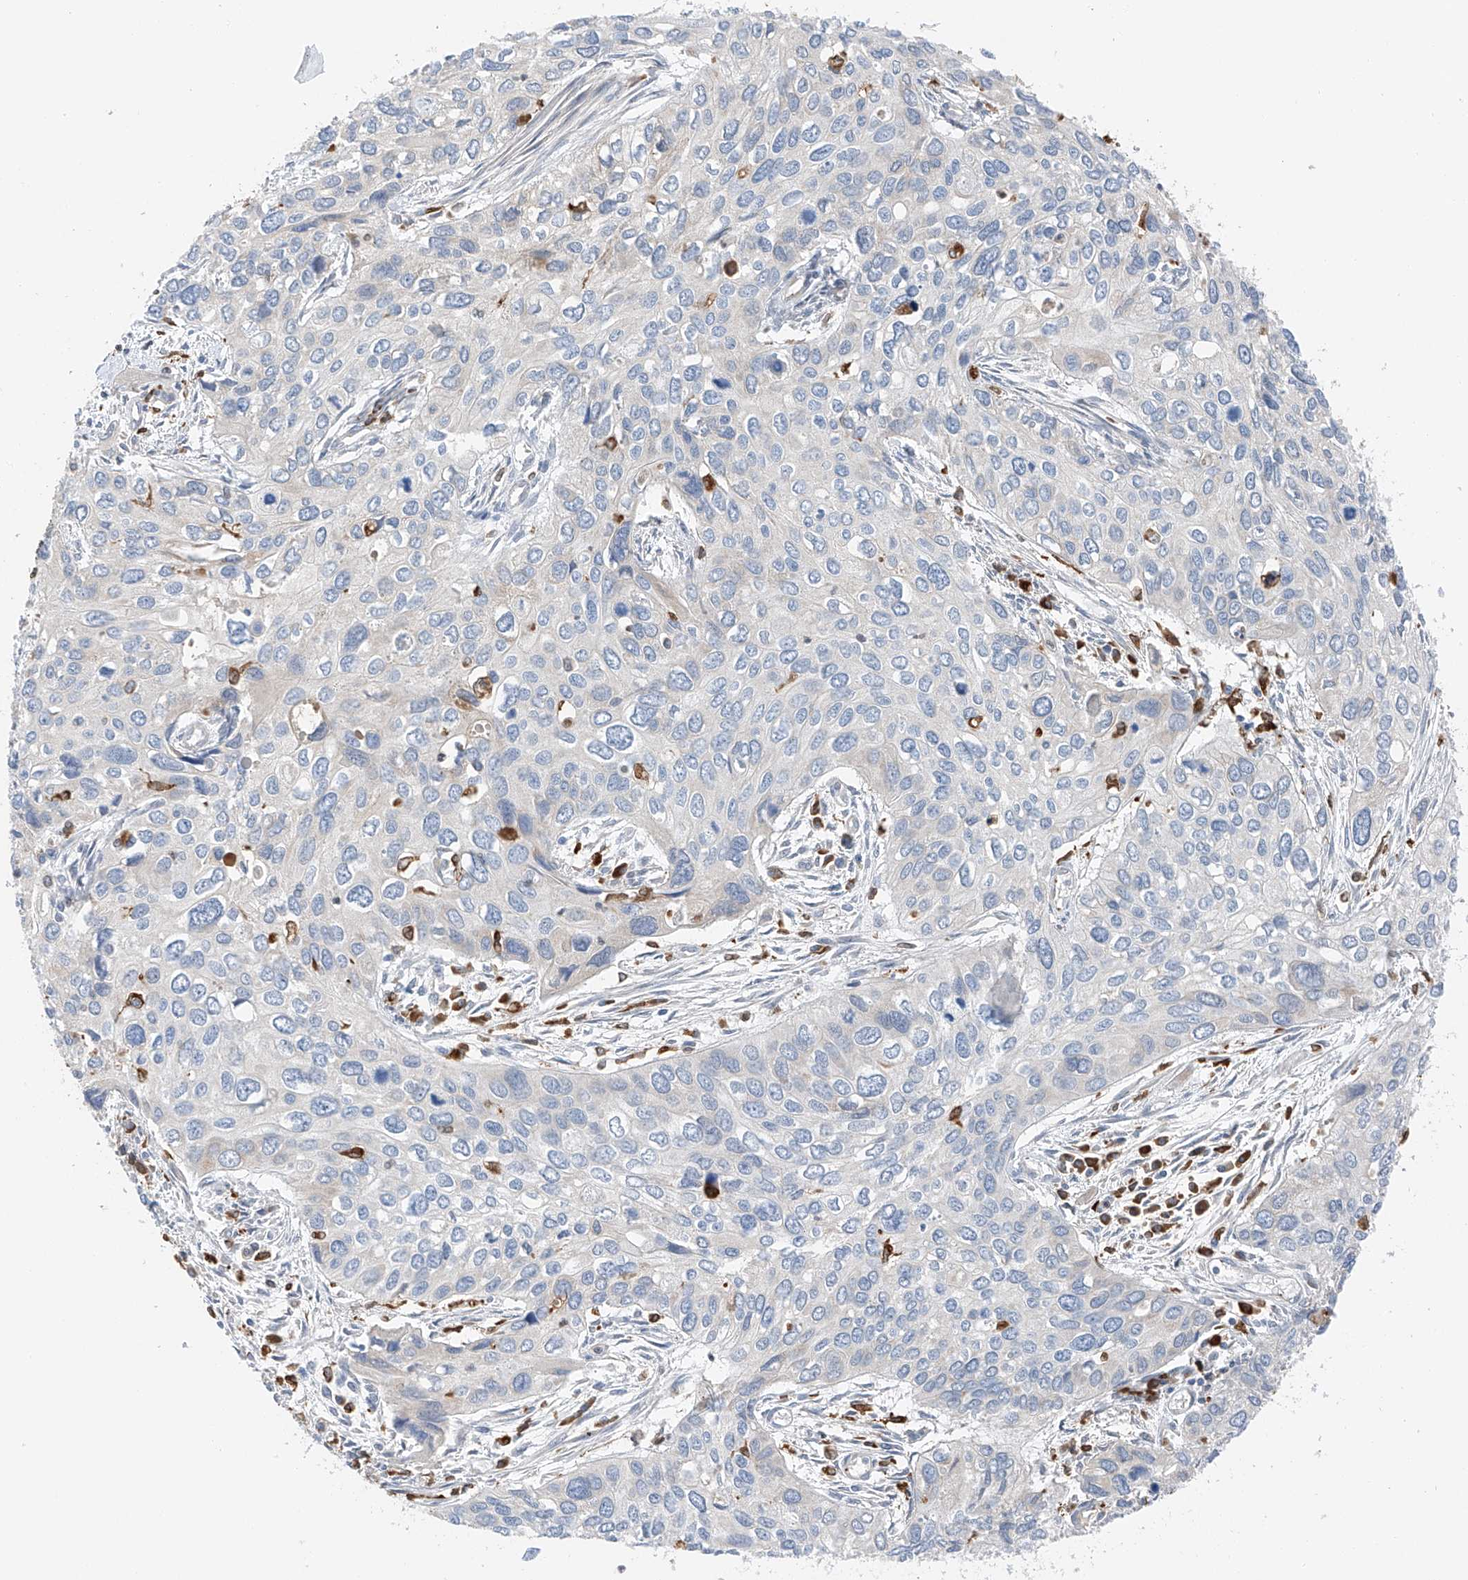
{"staining": {"intensity": "negative", "quantity": "none", "location": "none"}, "tissue": "cervical cancer", "cell_type": "Tumor cells", "image_type": "cancer", "snomed": [{"axis": "morphology", "description": "Squamous cell carcinoma, NOS"}, {"axis": "topography", "description": "Cervix"}], "caption": "Immunohistochemistry (IHC) of cervical cancer (squamous cell carcinoma) shows no expression in tumor cells.", "gene": "TBXAS1", "patient": {"sex": "female", "age": 55}}